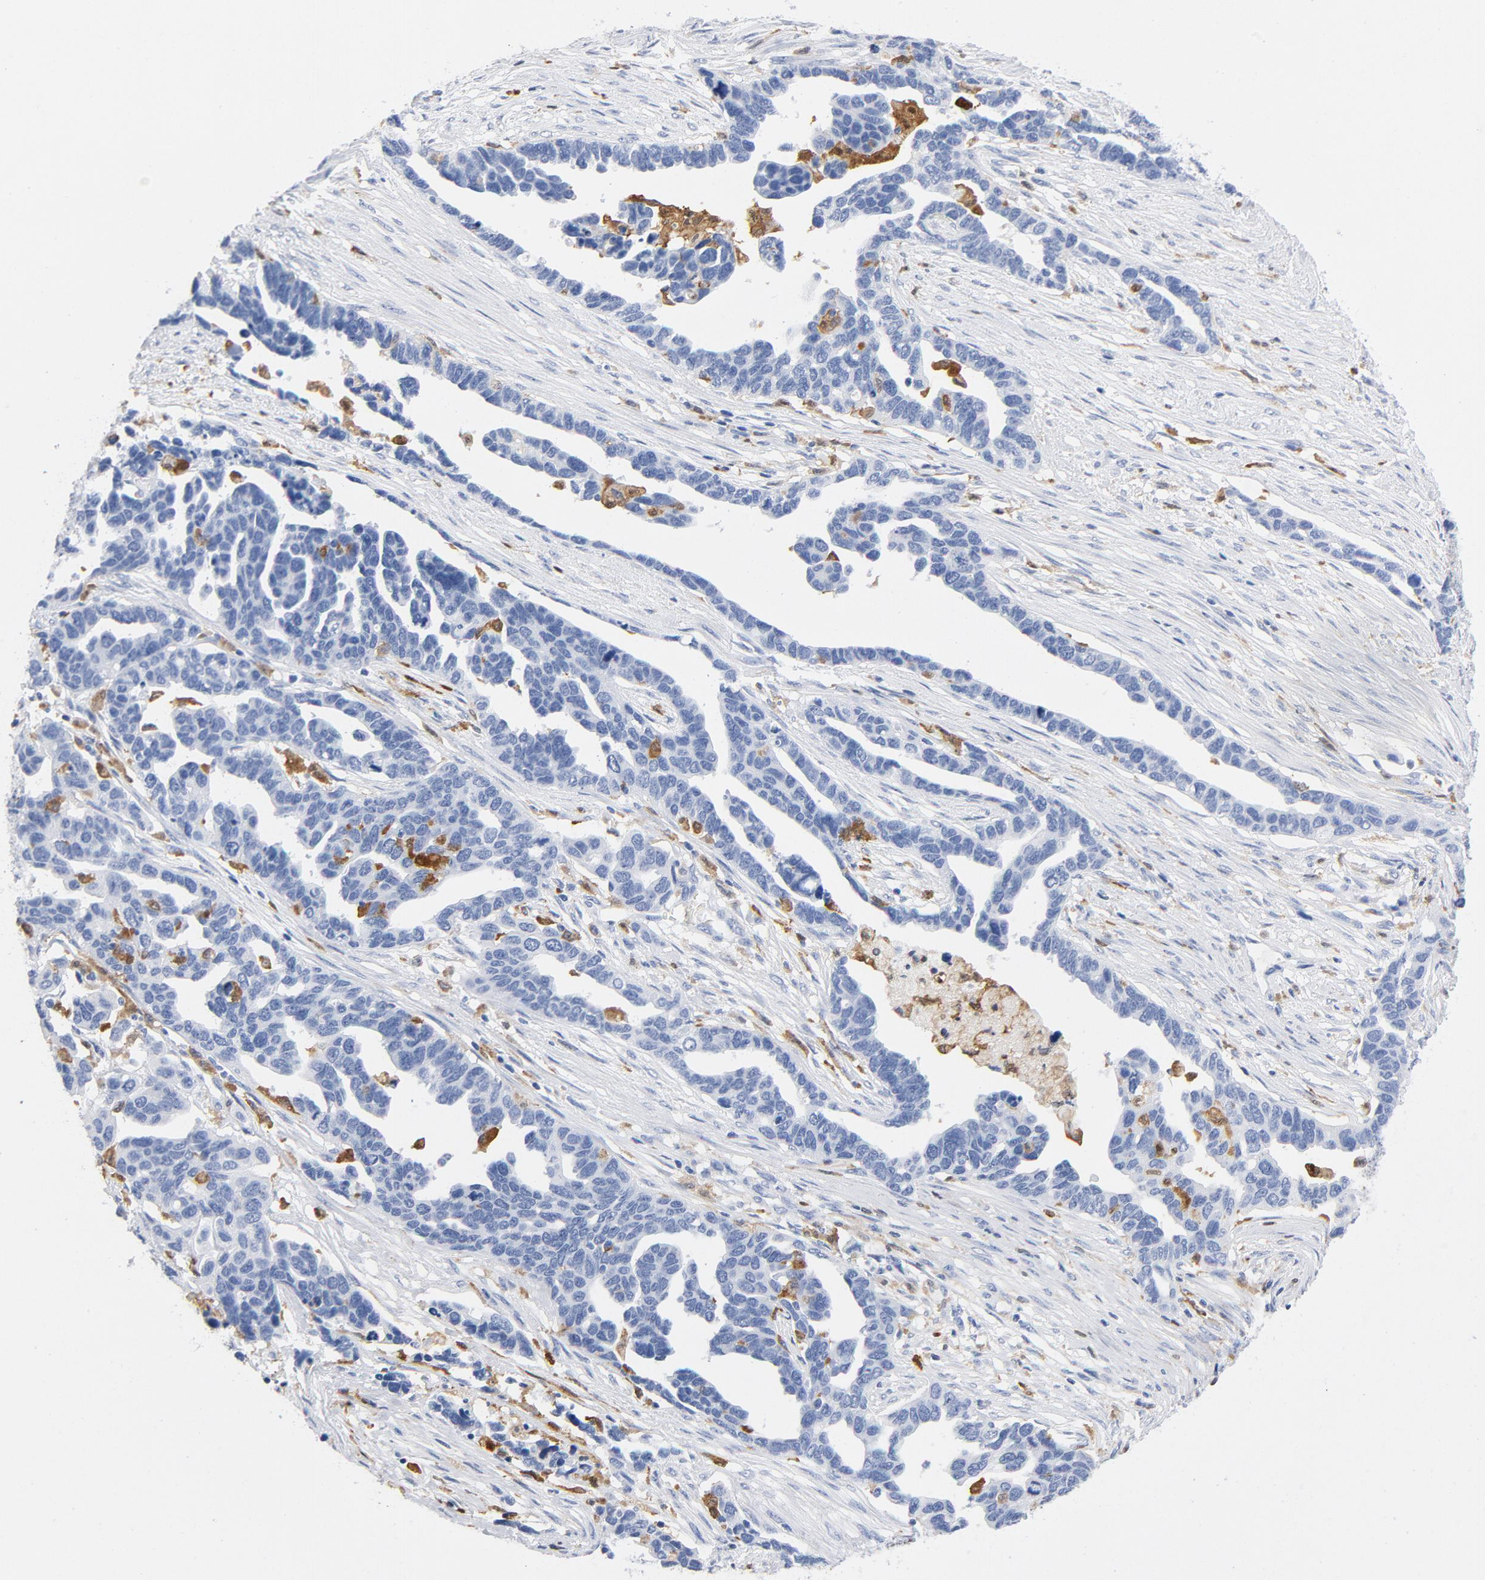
{"staining": {"intensity": "negative", "quantity": "none", "location": "none"}, "tissue": "ovarian cancer", "cell_type": "Tumor cells", "image_type": "cancer", "snomed": [{"axis": "morphology", "description": "Cystadenocarcinoma, serous, NOS"}, {"axis": "topography", "description": "Ovary"}], "caption": "The IHC image has no significant positivity in tumor cells of ovarian cancer tissue.", "gene": "NCF1", "patient": {"sex": "female", "age": 54}}